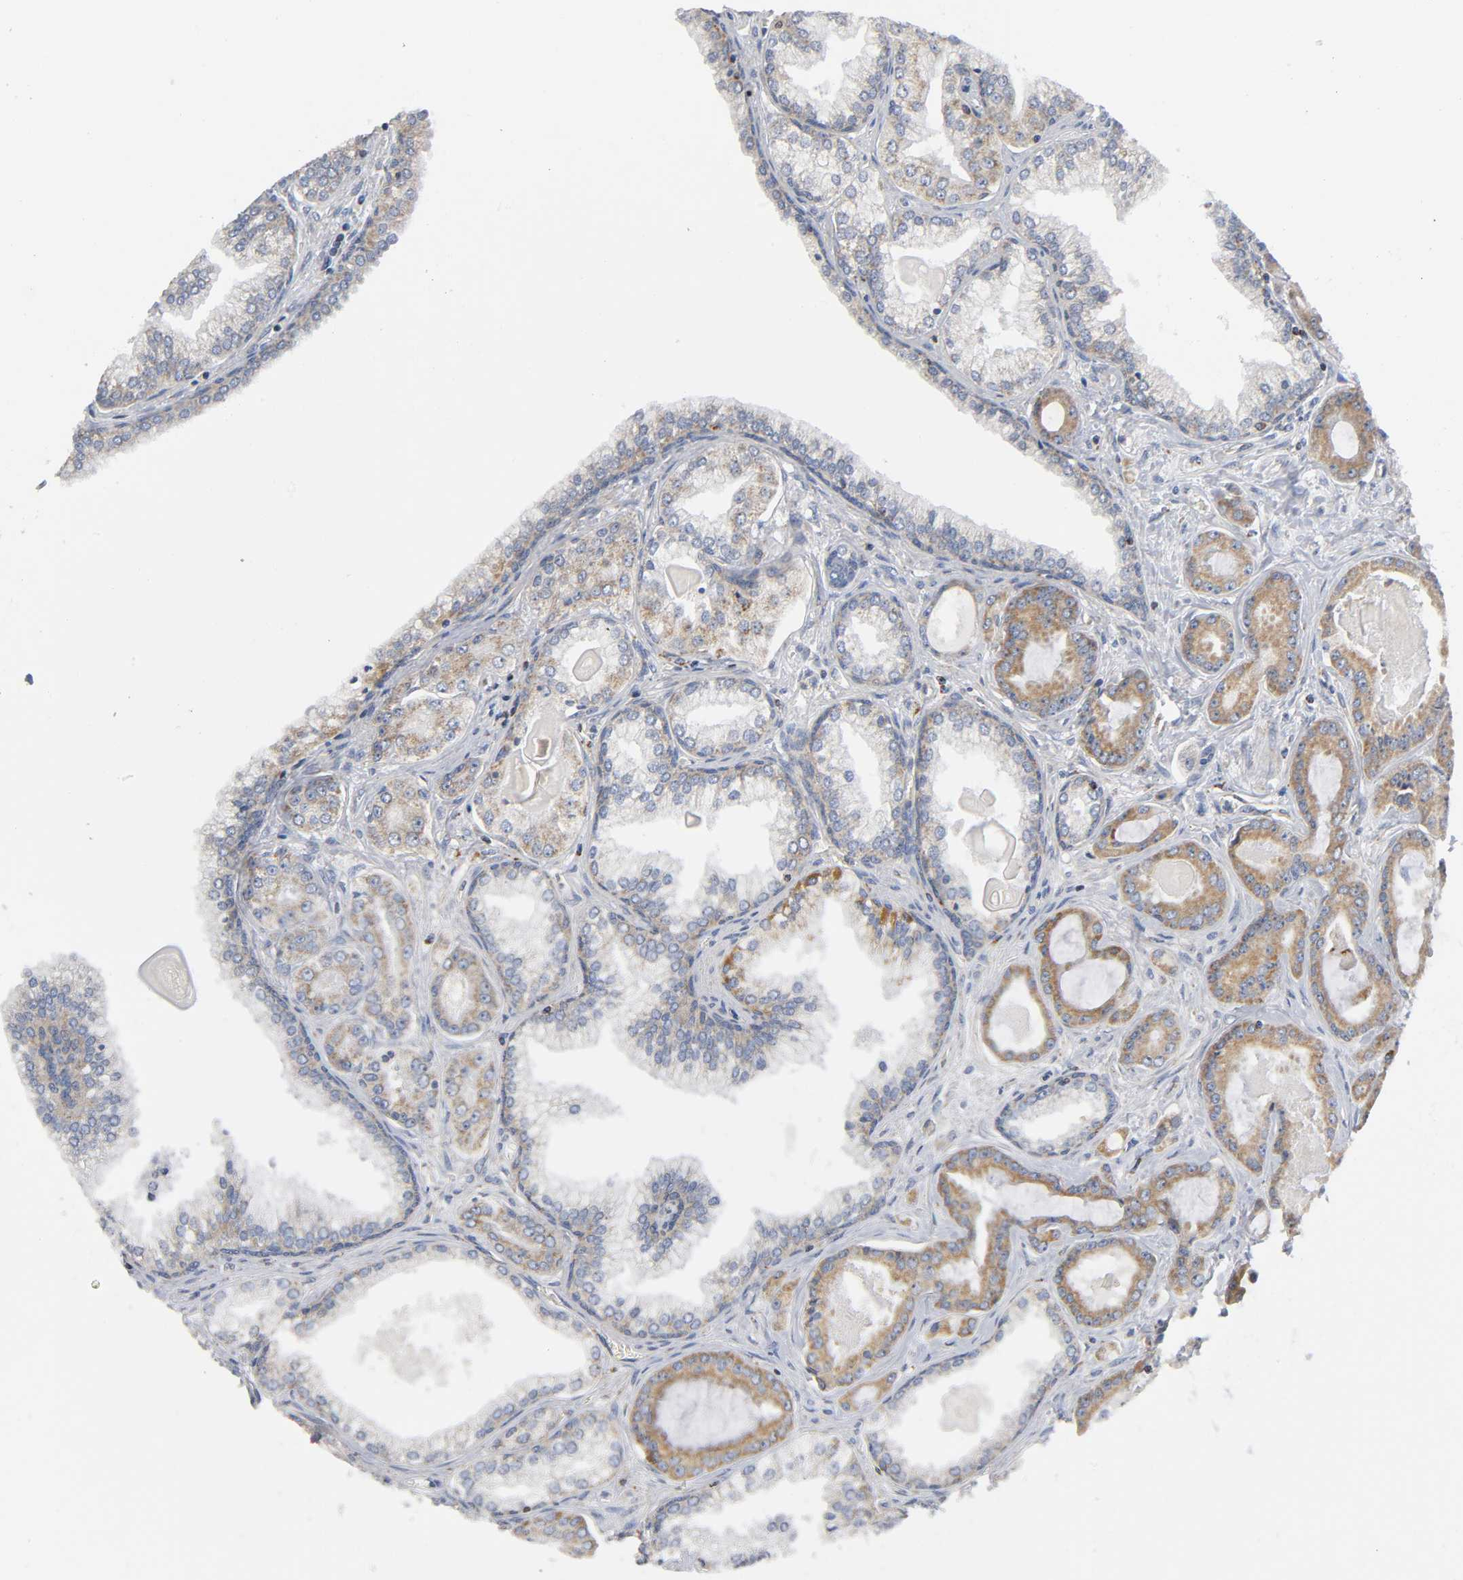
{"staining": {"intensity": "moderate", "quantity": "25%-75%", "location": "cytoplasmic/membranous"}, "tissue": "prostate cancer", "cell_type": "Tumor cells", "image_type": "cancer", "snomed": [{"axis": "morphology", "description": "Adenocarcinoma, Low grade"}, {"axis": "topography", "description": "Prostate"}], "caption": "Protein expression analysis of human prostate cancer (adenocarcinoma (low-grade)) reveals moderate cytoplasmic/membranous staining in about 25%-75% of tumor cells.", "gene": "BAK1", "patient": {"sex": "male", "age": 59}}